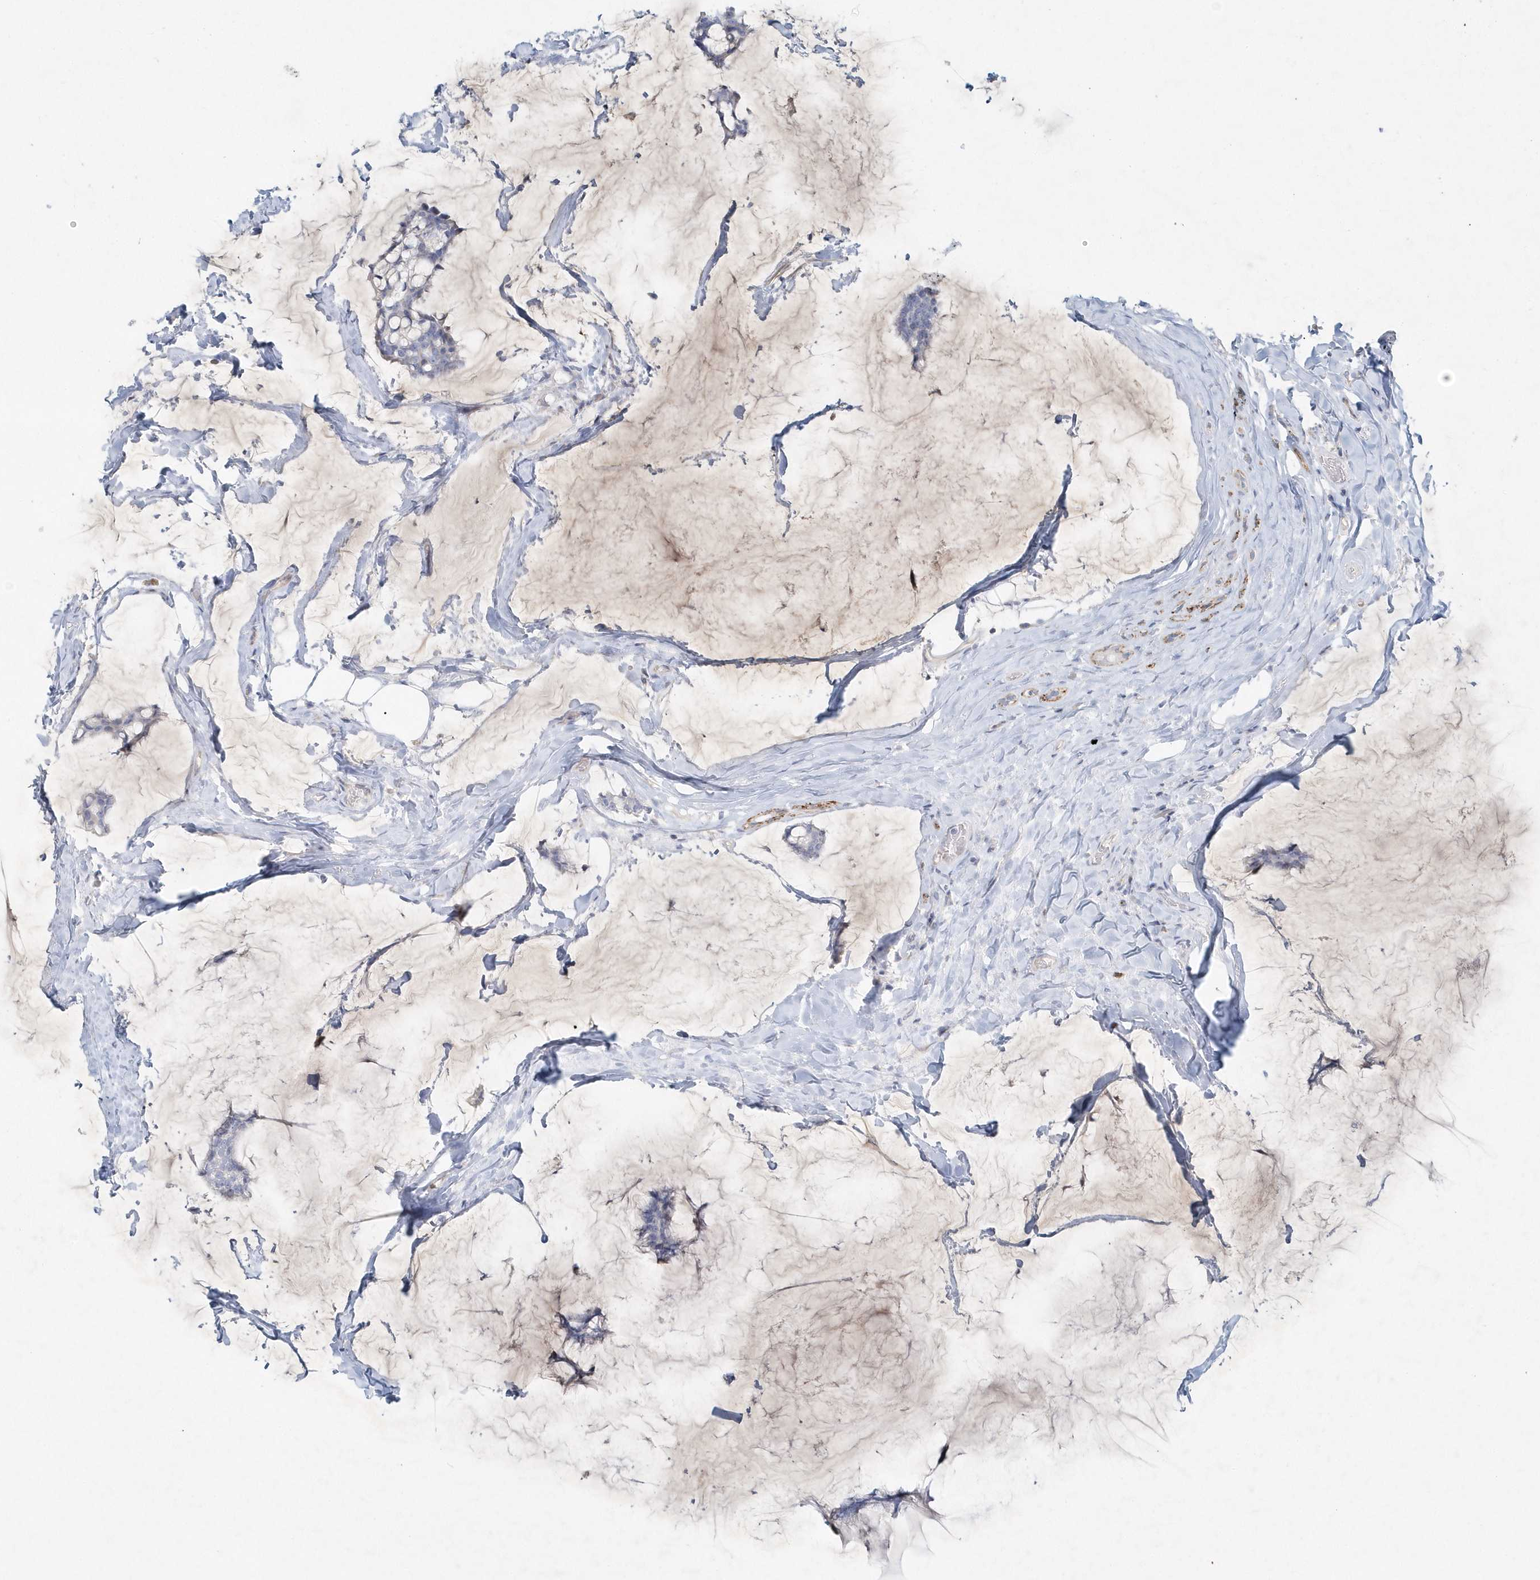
{"staining": {"intensity": "negative", "quantity": "none", "location": "none"}, "tissue": "breast cancer", "cell_type": "Tumor cells", "image_type": "cancer", "snomed": [{"axis": "morphology", "description": "Duct carcinoma"}, {"axis": "topography", "description": "Breast"}], "caption": "Image shows no significant protein positivity in tumor cells of breast invasive ductal carcinoma. (DAB immunohistochemistry (IHC) visualized using brightfield microscopy, high magnification).", "gene": "DNAH1", "patient": {"sex": "female", "age": 93}}